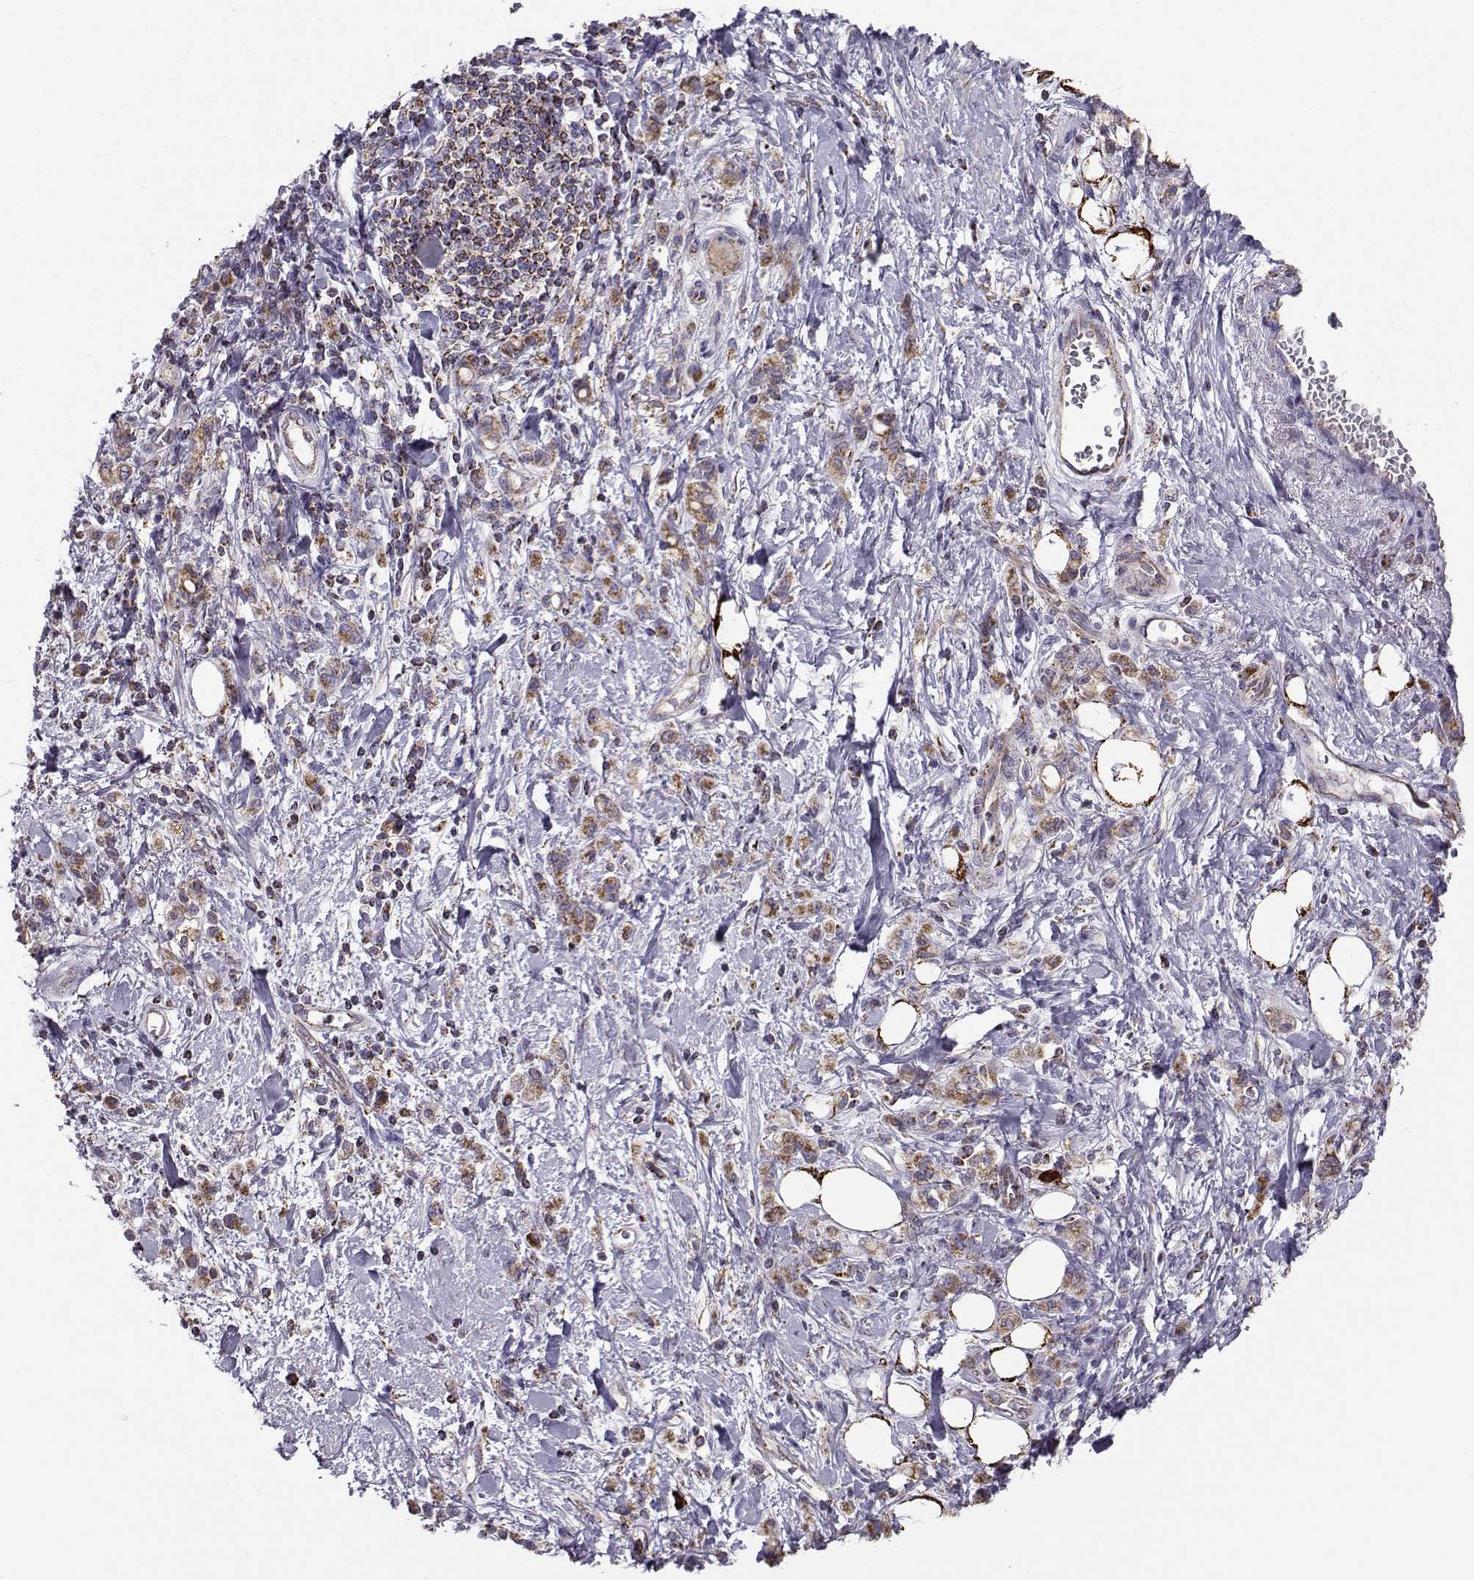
{"staining": {"intensity": "moderate", "quantity": "25%-75%", "location": "cytoplasmic/membranous"}, "tissue": "stomach cancer", "cell_type": "Tumor cells", "image_type": "cancer", "snomed": [{"axis": "morphology", "description": "Adenocarcinoma, NOS"}, {"axis": "topography", "description": "Stomach"}], "caption": "Stomach cancer (adenocarcinoma) was stained to show a protein in brown. There is medium levels of moderate cytoplasmic/membranous positivity in about 25%-75% of tumor cells.", "gene": "NECAB3", "patient": {"sex": "male", "age": 77}}